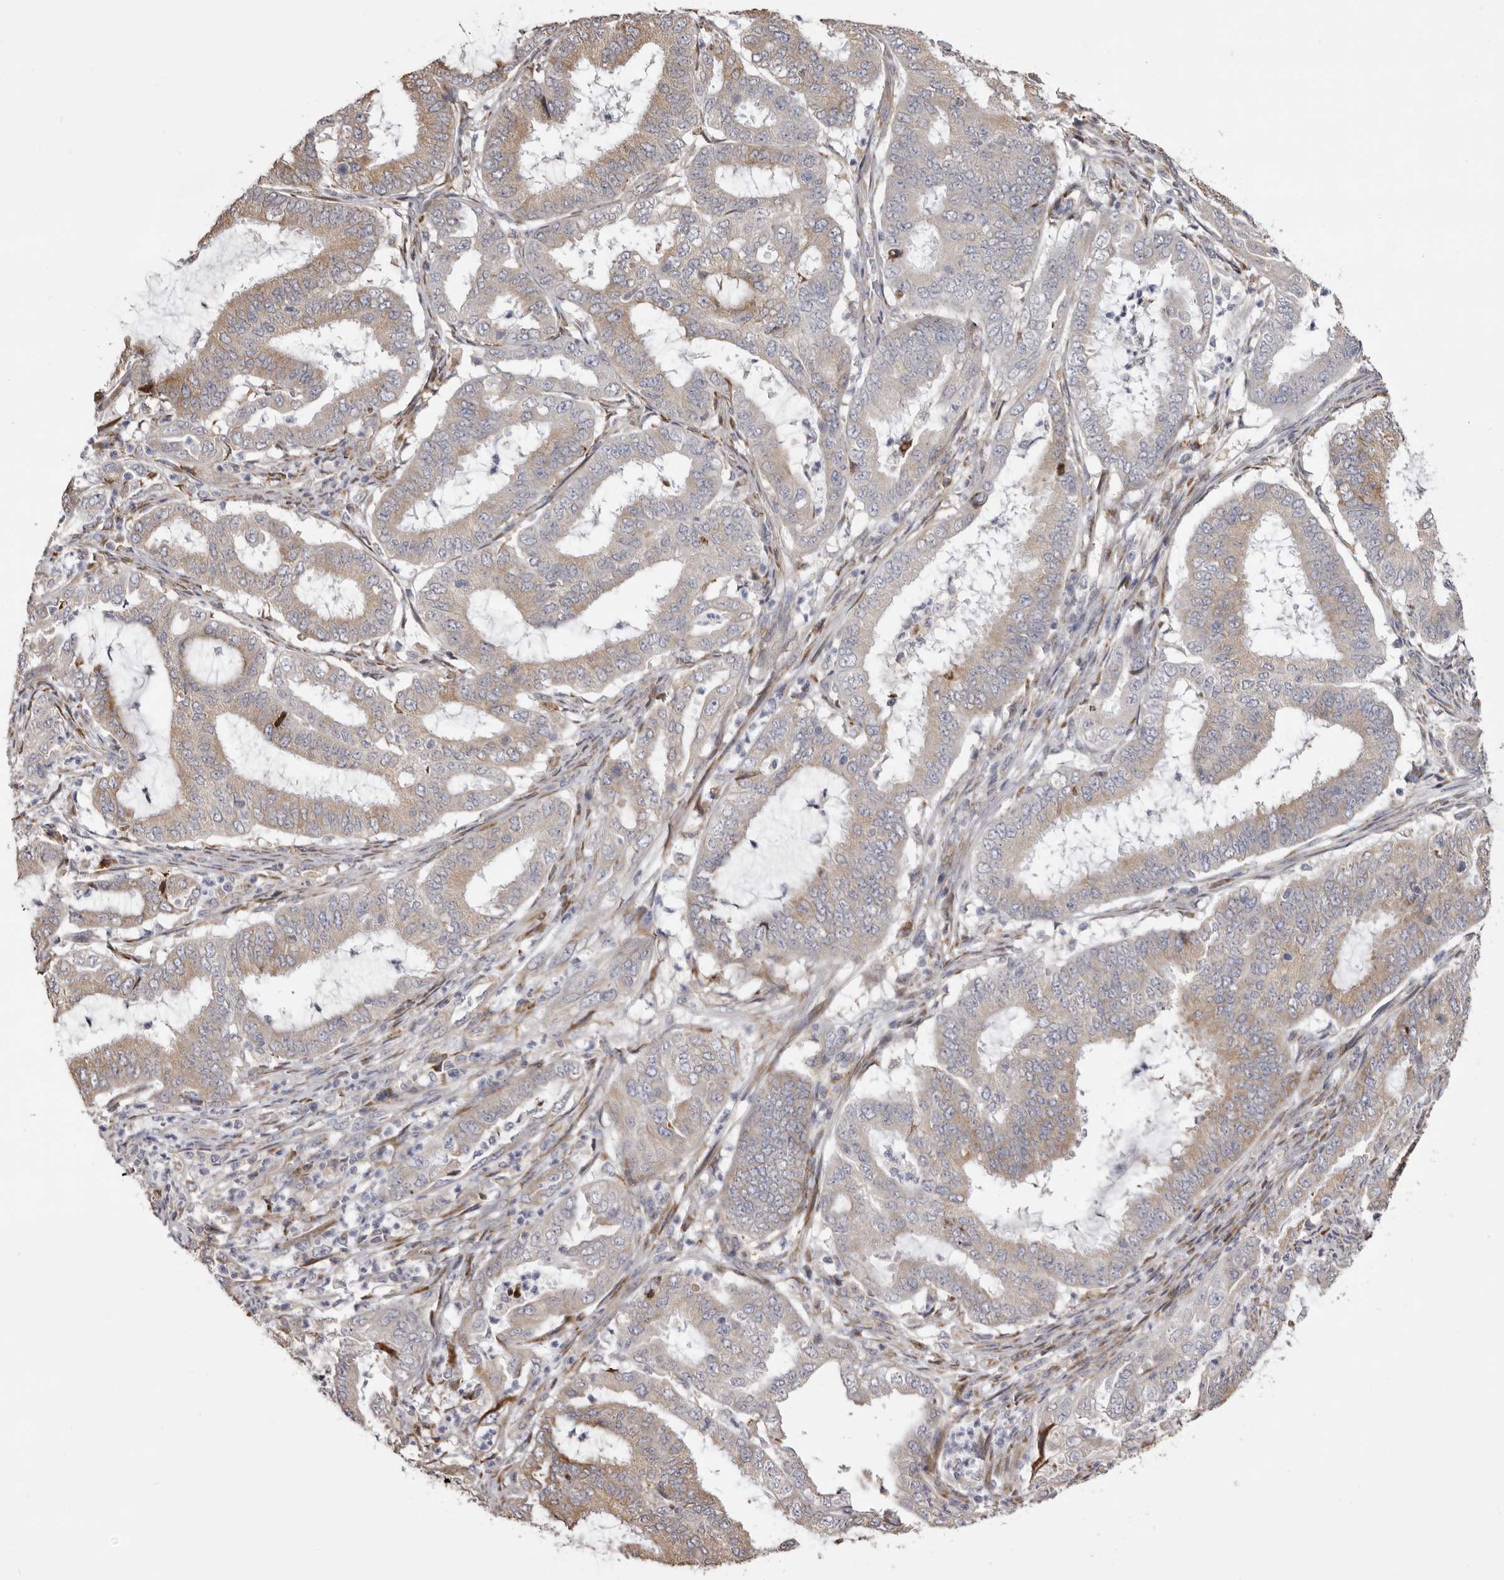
{"staining": {"intensity": "moderate", "quantity": "25%-75%", "location": "cytoplasmic/membranous"}, "tissue": "endometrial cancer", "cell_type": "Tumor cells", "image_type": "cancer", "snomed": [{"axis": "morphology", "description": "Adenocarcinoma, NOS"}, {"axis": "topography", "description": "Endometrium"}], "caption": "Adenocarcinoma (endometrial) stained for a protein displays moderate cytoplasmic/membranous positivity in tumor cells. The staining was performed using DAB, with brown indicating positive protein expression. Nuclei are stained blue with hematoxylin.", "gene": "PIGX", "patient": {"sex": "female", "age": 51}}